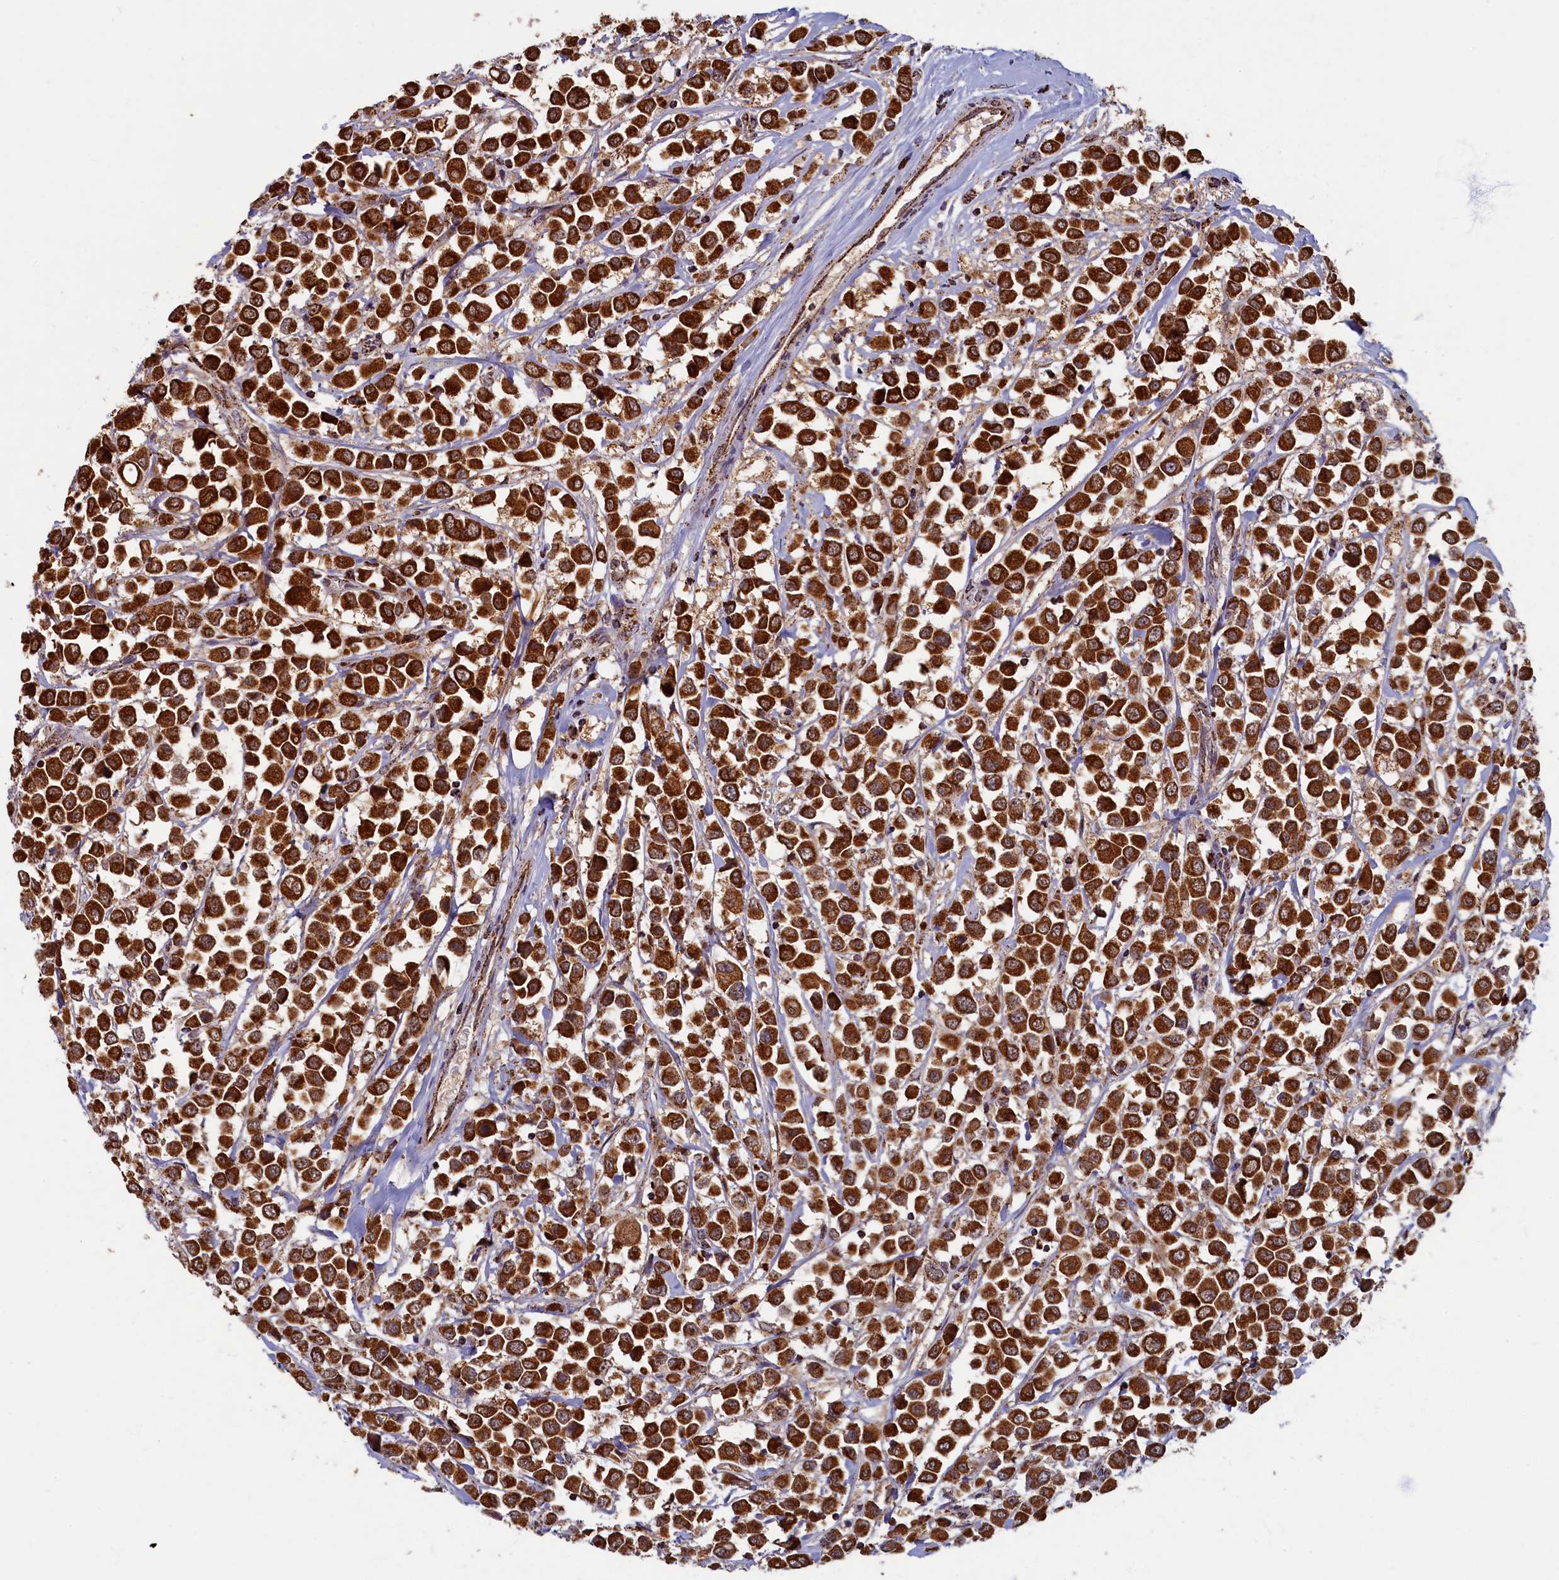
{"staining": {"intensity": "strong", "quantity": ">75%", "location": "cytoplasmic/membranous"}, "tissue": "breast cancer", "cell_type": "Tumor cells", "image_type": "cancer", "snomed": [{"axis": "morphology", "description": "Duct carcinoma"}, {"axis": "topography", "description": "Breast"}], "caption": "Immunohistochemical staining of intraductal carcinoma (breast) demonstrates high levels of strong cytoplasmic/membranous expression in about >75% of tumor cells.", "gene": "SPR", "patient": {"sex": "female", "age": 61}}